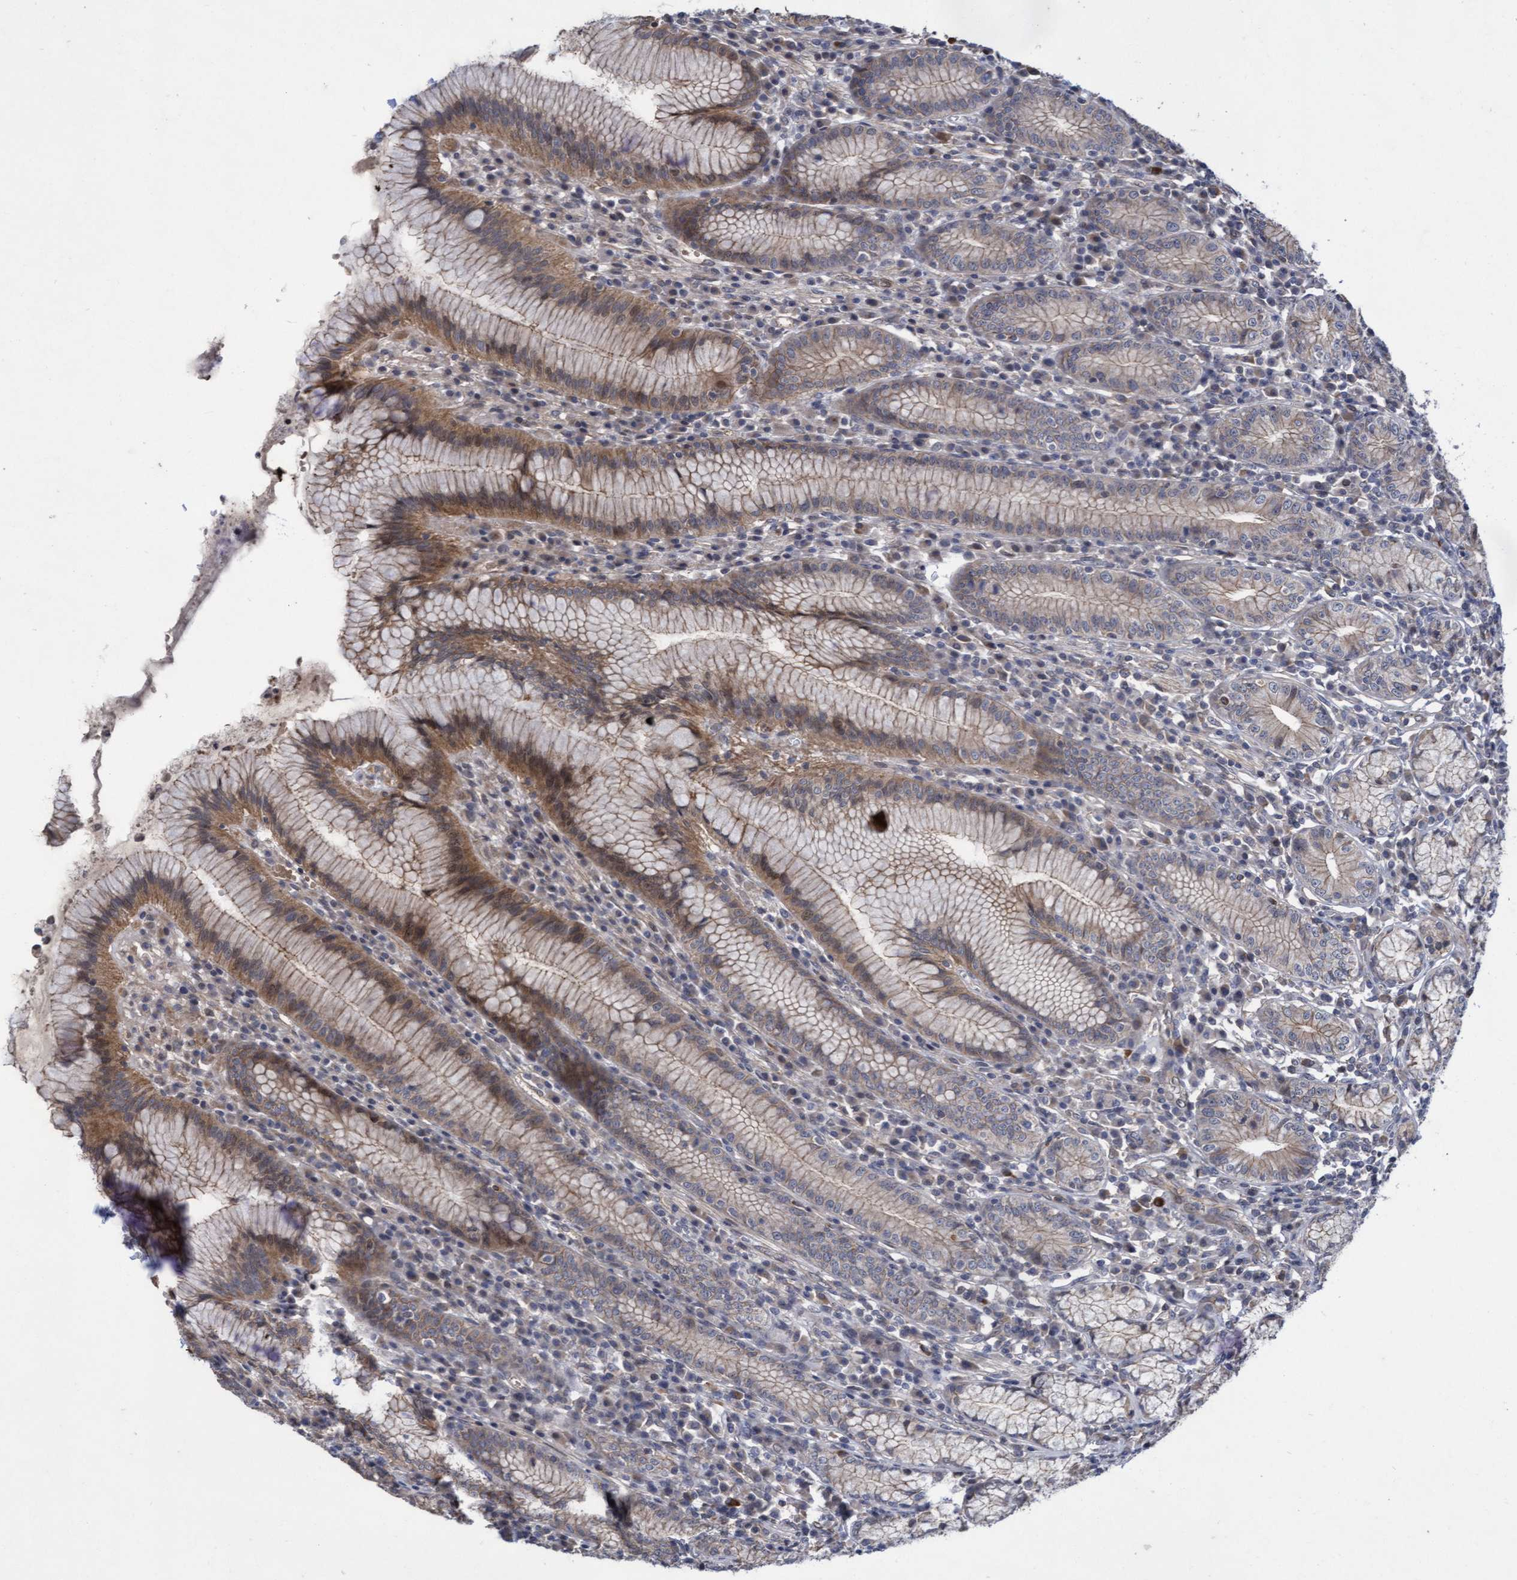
{"staining": {"intensity": "moderate", "quantity": "25%-75%", "location": "cytoplasmic/membranous"}, "tissue": "stomach", "cell_type": "Glandular cells", "image_type": "normal", "snomed": [{"axis": "morphology", "description": "Normal tissue, NOS"}, {"axis": "topography", "description": "Stomach"}], "caption": "Stomach stained with DAB immunohistochemistry (IHC) demonstrates medium levels of moderate cytoplasmic/membranous staining in about 25%-75% of glandular cells. (brown staining indicates protein expression, while blue staining denotes nuclei).", "gene": "COBL", "patient": {"sex": "male", "age": 55}}